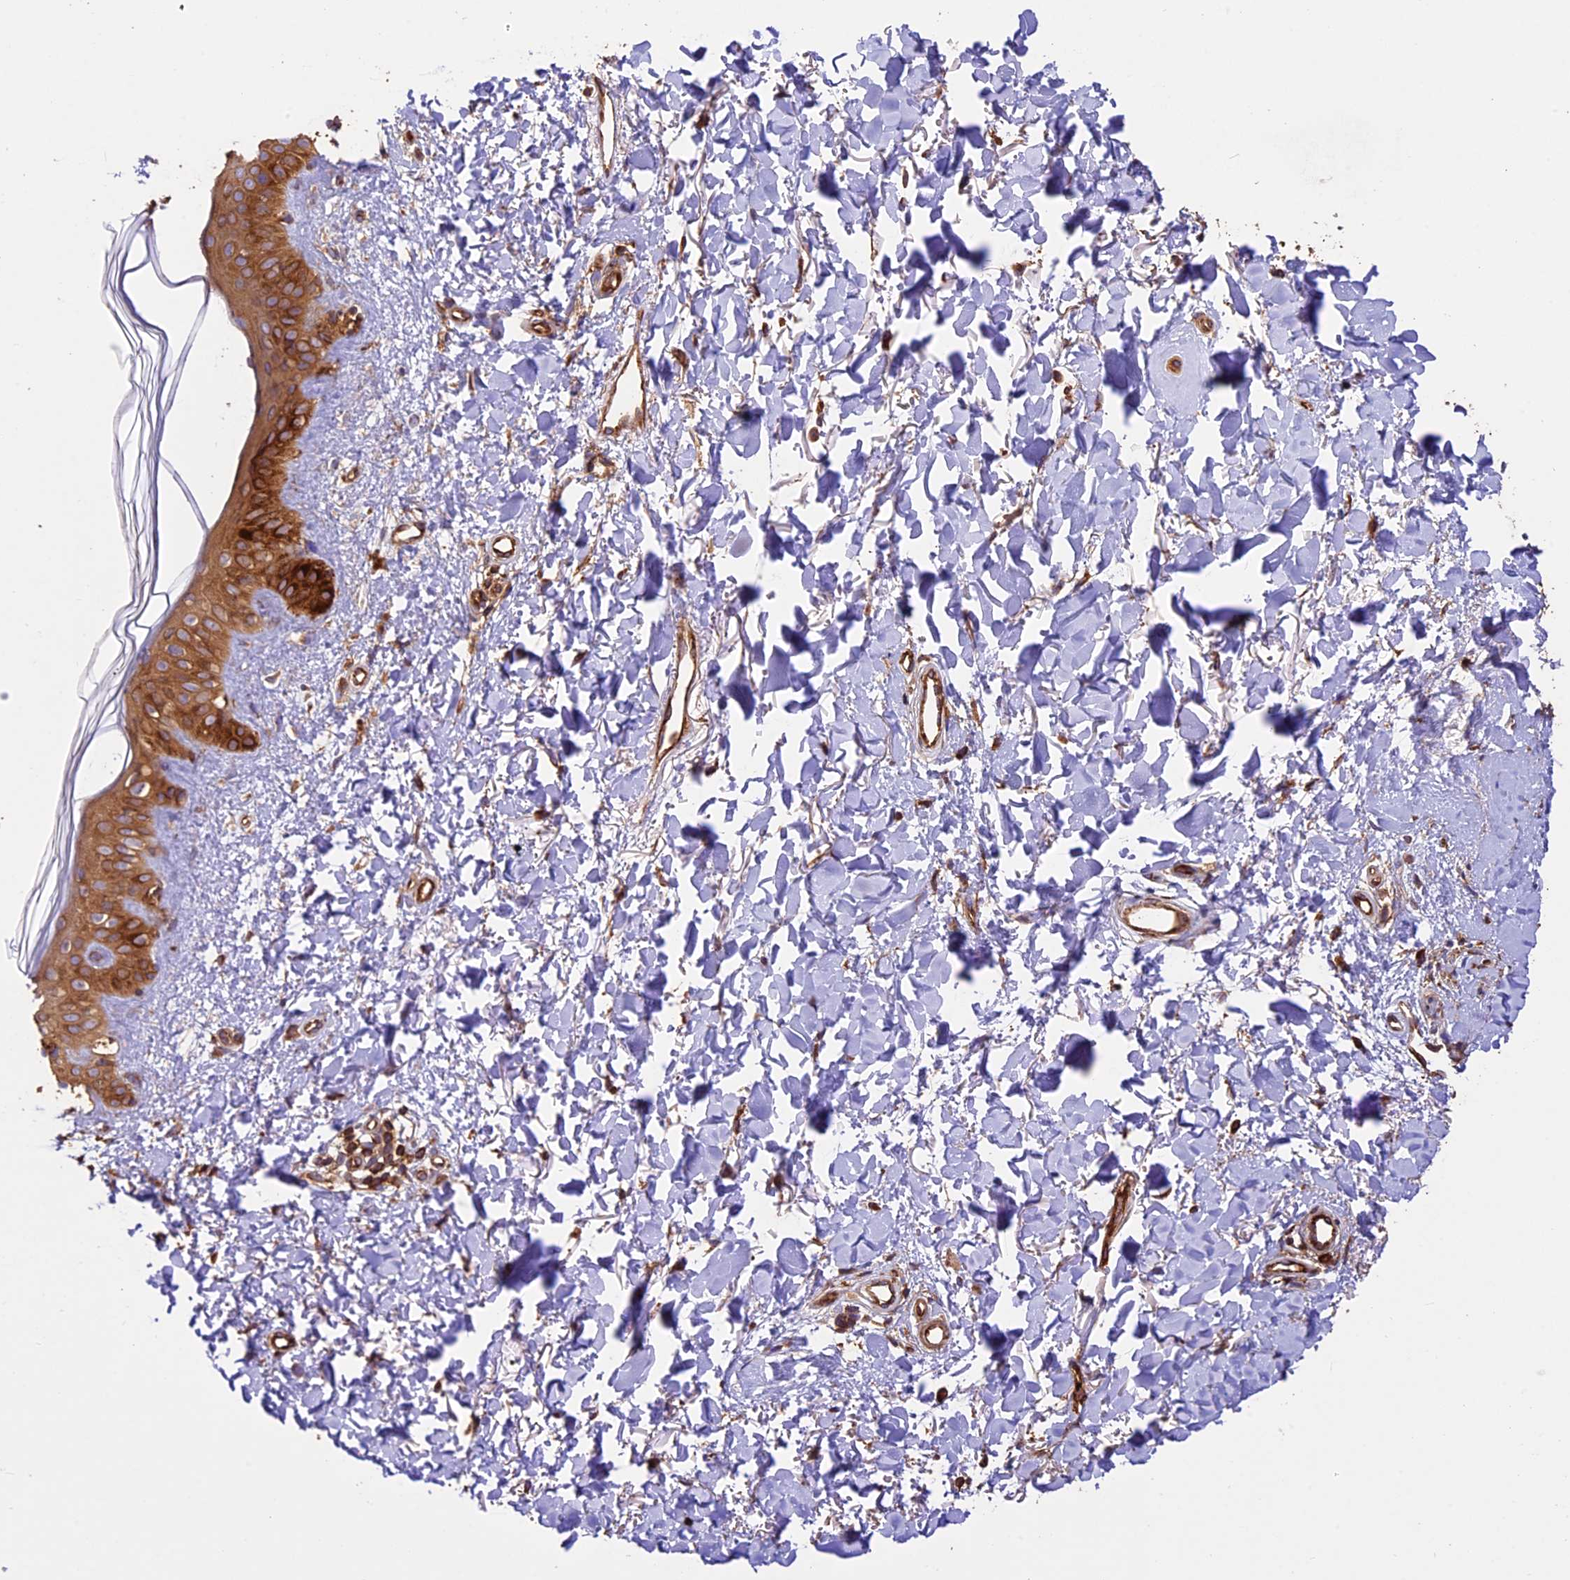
{"staining": {"intensity": "moderate", "quantity": ">75%", "location": "cytoplasmic/membranous"}, "tissue": "skin", "cell_type": "Fibroblasts", "image_type": "normal", "snomed": [{"axis": "morphology", "description": "Normal tissue, NOS"}, {"axis": "topography", "description": "Skin"}], "caption": "A medium amount of moderate cytoplasmic/membranous positivity is identified in approximately >75% of fibroblasts in unremarkable skin. The protein of interest is stained brown, and the nuclei are stained in blue (DAB (3,3'-diaminobenzidine) IHC with brightfield microscopy, high magnification).", "gene": "KARS1", "patient": {"sex": "female", "age": 58}}